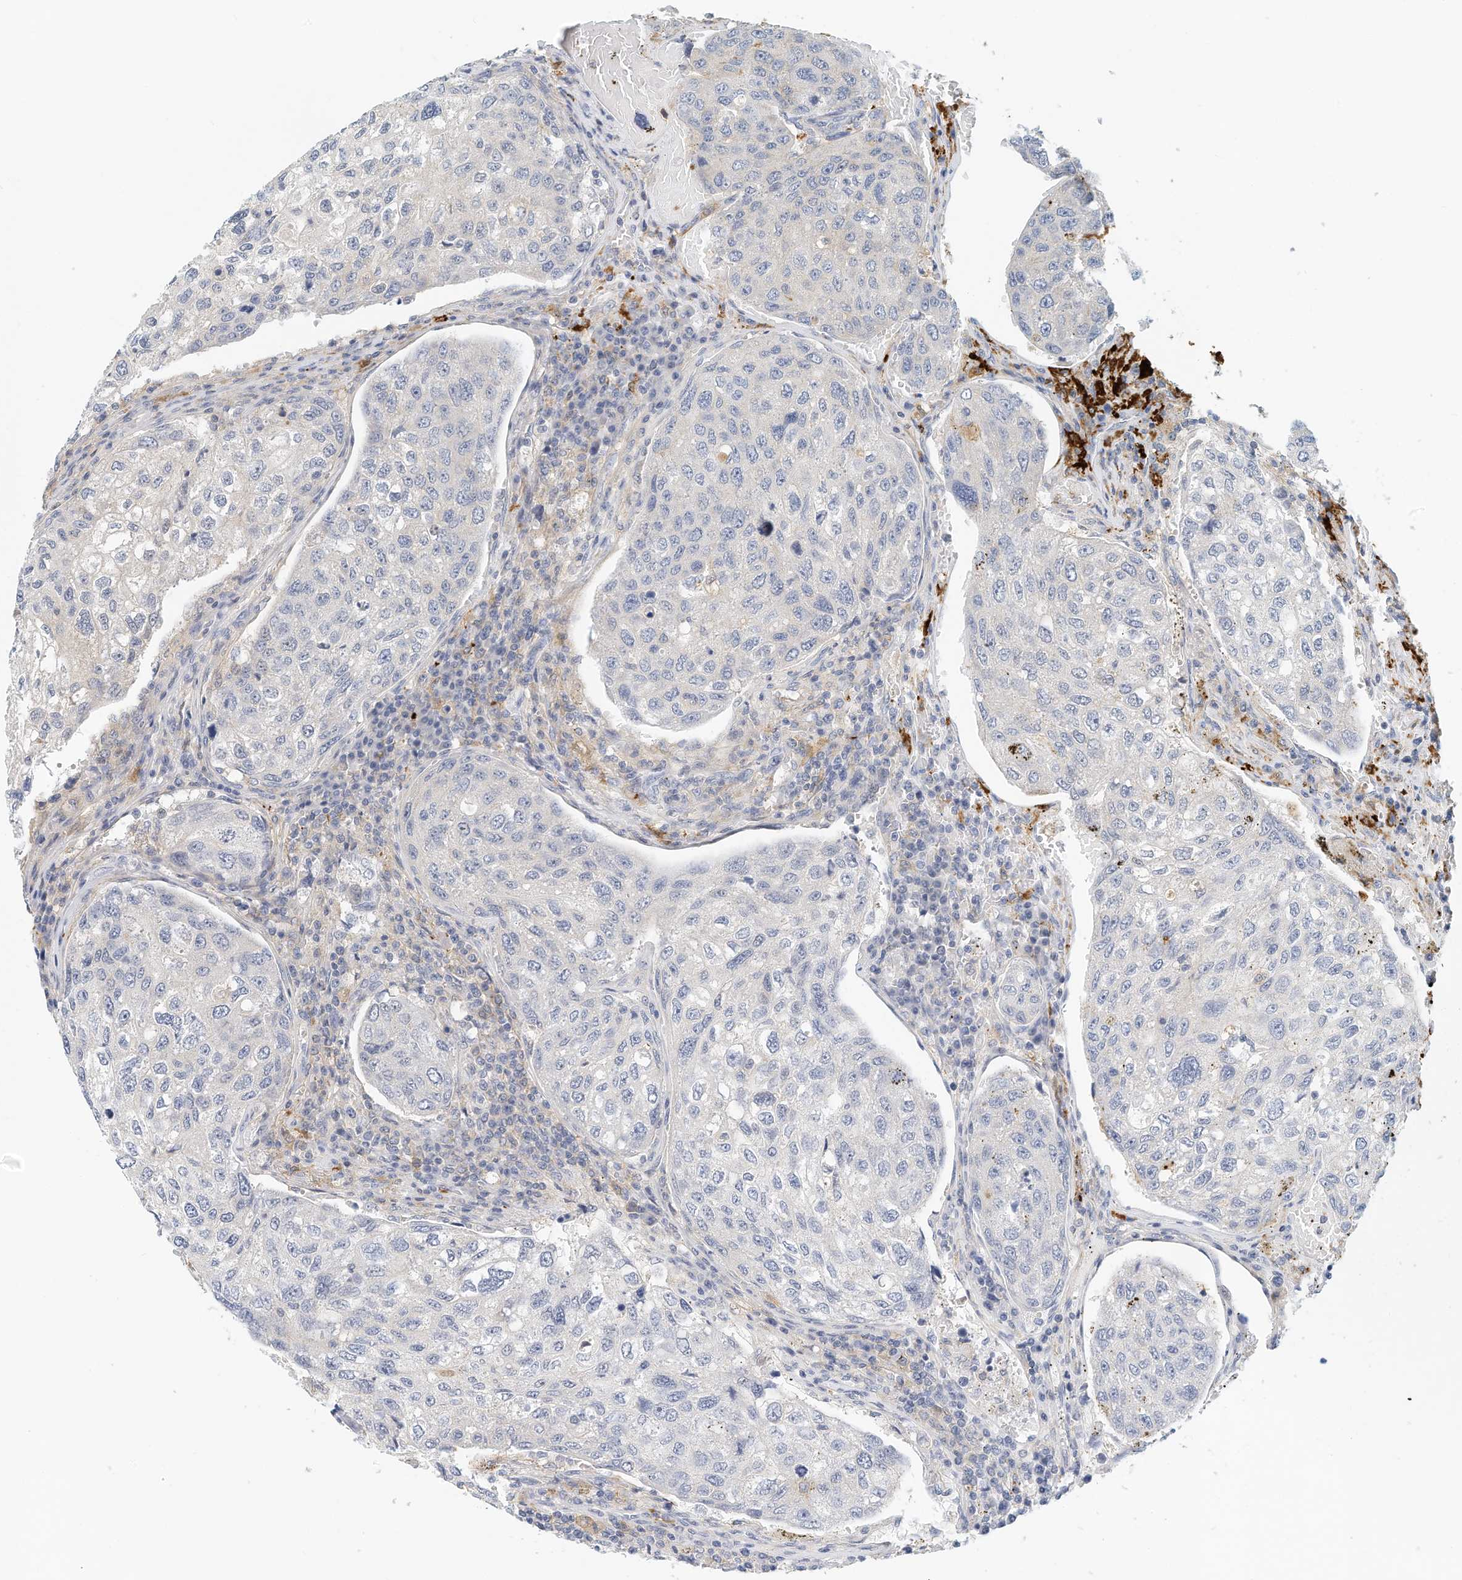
{"staining": {"intensity": "negative", "quantity": "none", "location": "none"}, "tissue": "urothelial cancer", "cell_type": "Tumor cells", "image_type": "cancer", "snomed": [{"axis": "morphology", "description": "Urothelial carcinoma, High grade"}, {"axis": "topography", "description": "Lymph node"}, {"axis": "topography", "description": "Urinary bladder"}], "caption": "IHC of urothelial cancer displays no positivity in tumor cells.", "gene": "MICAL1", "patient": {"sex": "male", "age": 51}}